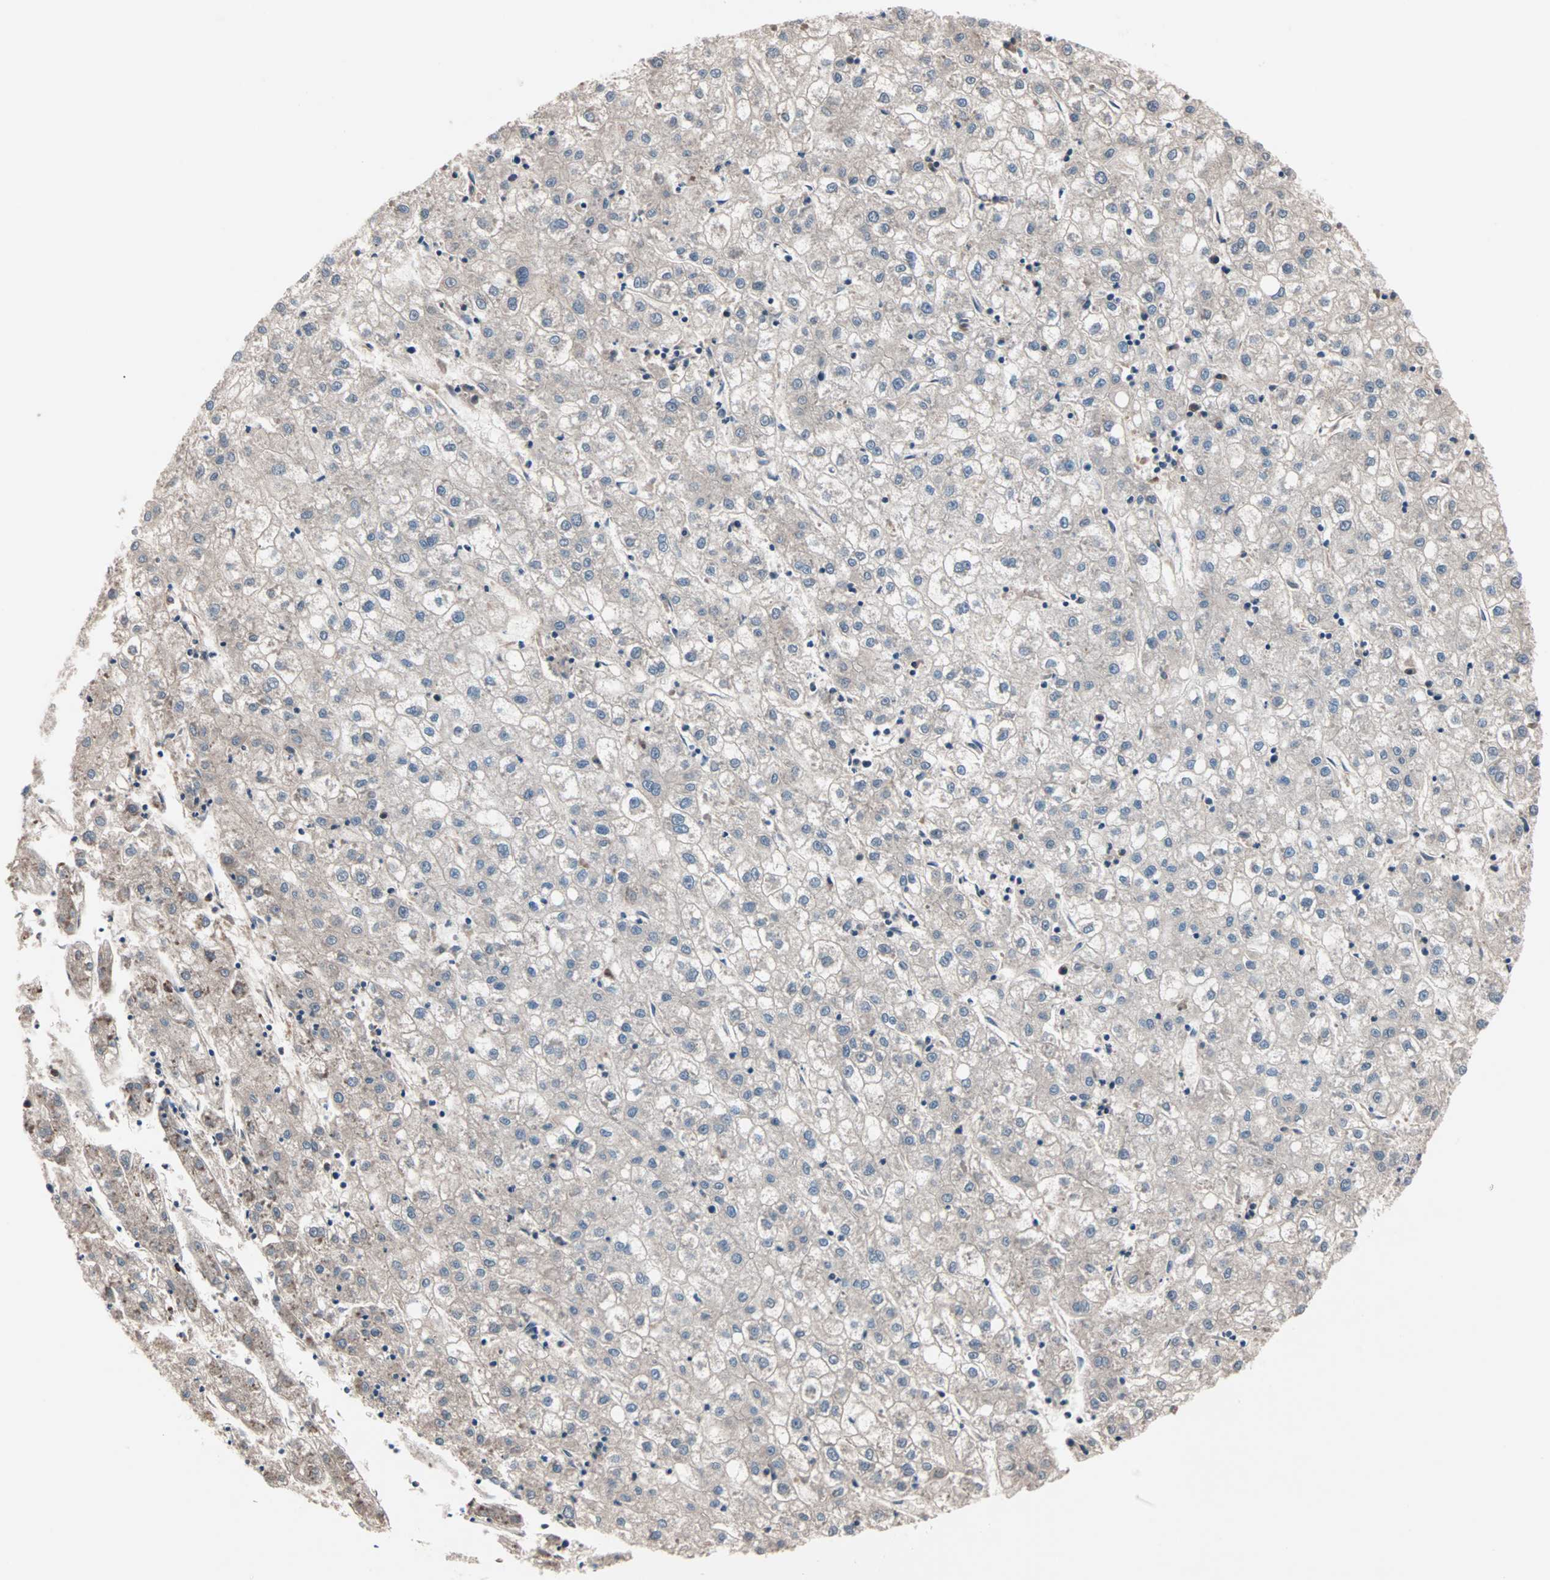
{"staining": {"intensity": "weak", "quantity": "<25%", "location": "cytoplasmic/membranous"}, "tissue": "liver cancer", "cell_type": "Tumor cells", "image_type": "cancer", "snomed": [{"axis": "morphology", "description": "Carcinoma, Hepatocellular, NOS"}, {"axis": "topography", "description": "Liver"}], "caption": "Human liver cancer stained for a protein using immunohistochemistry (IHC) shows no staining in tumor cells.", "gene": "CAD", "patient": {"sex": "male", "age": 72}}